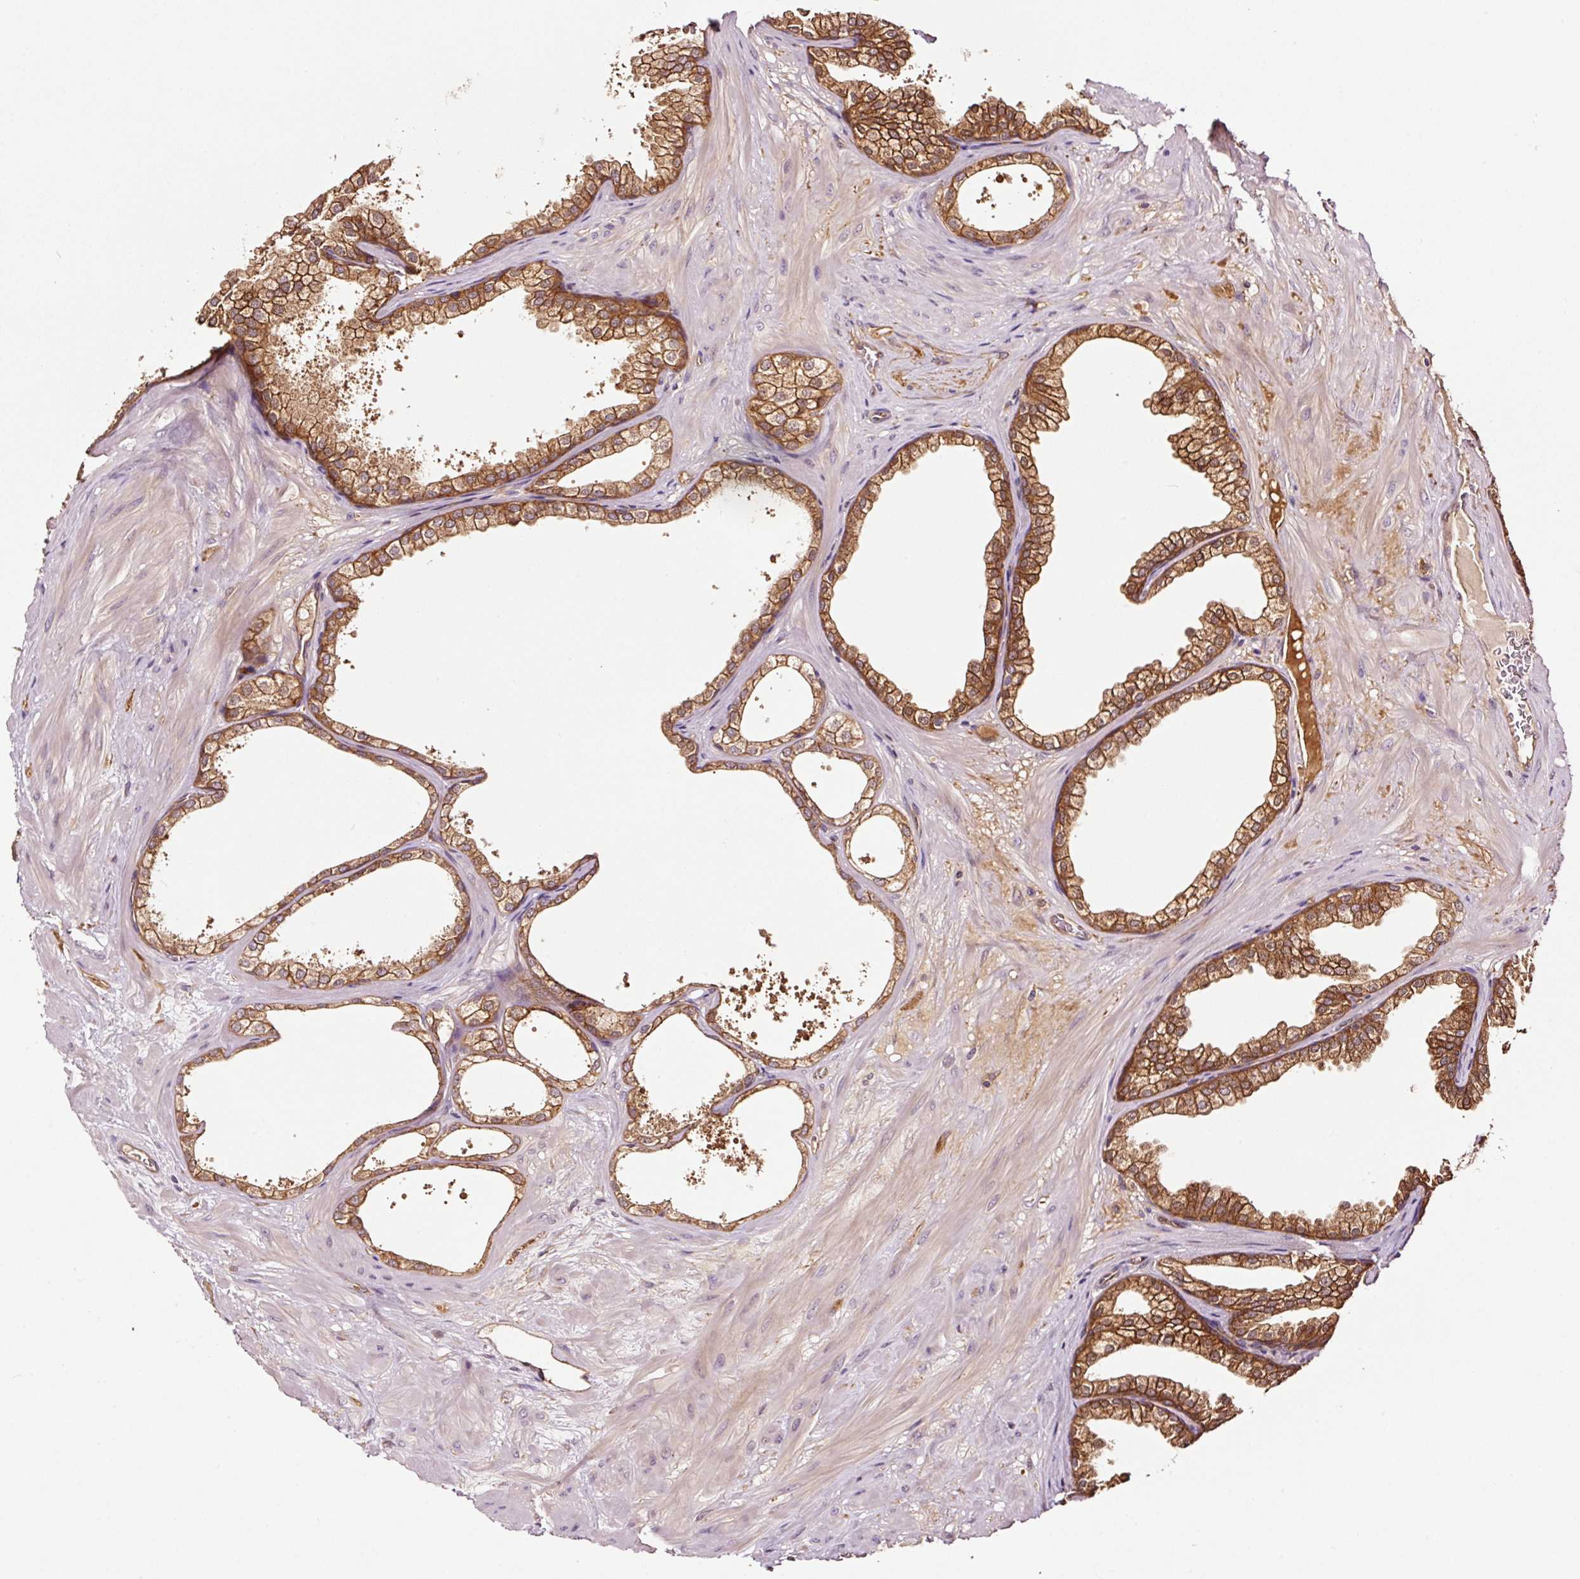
{"staining": {"intensity": "moderate", "quantity": ">75%", "location": "cytoplasmic/membranous"}, "tissue": "prostate", "cell_type": "Glandular cells", "image_type": "normal", "snomed": [{"axis": "morphology", "description": "Normal tissue, NOS"}, {"axis": "topography", "description": "Prostate"}], "caption": "High-magnification brightfield microscopy of normal prostate stained with DAB (brown) and counterstained with hematoxylin (blue). glandular cells exhibit moderate cytoplasmic/membranous staining is seen in about>75% of cells.", "gene": "METAP1", "patient": {"sex": "male", "age": 37}}